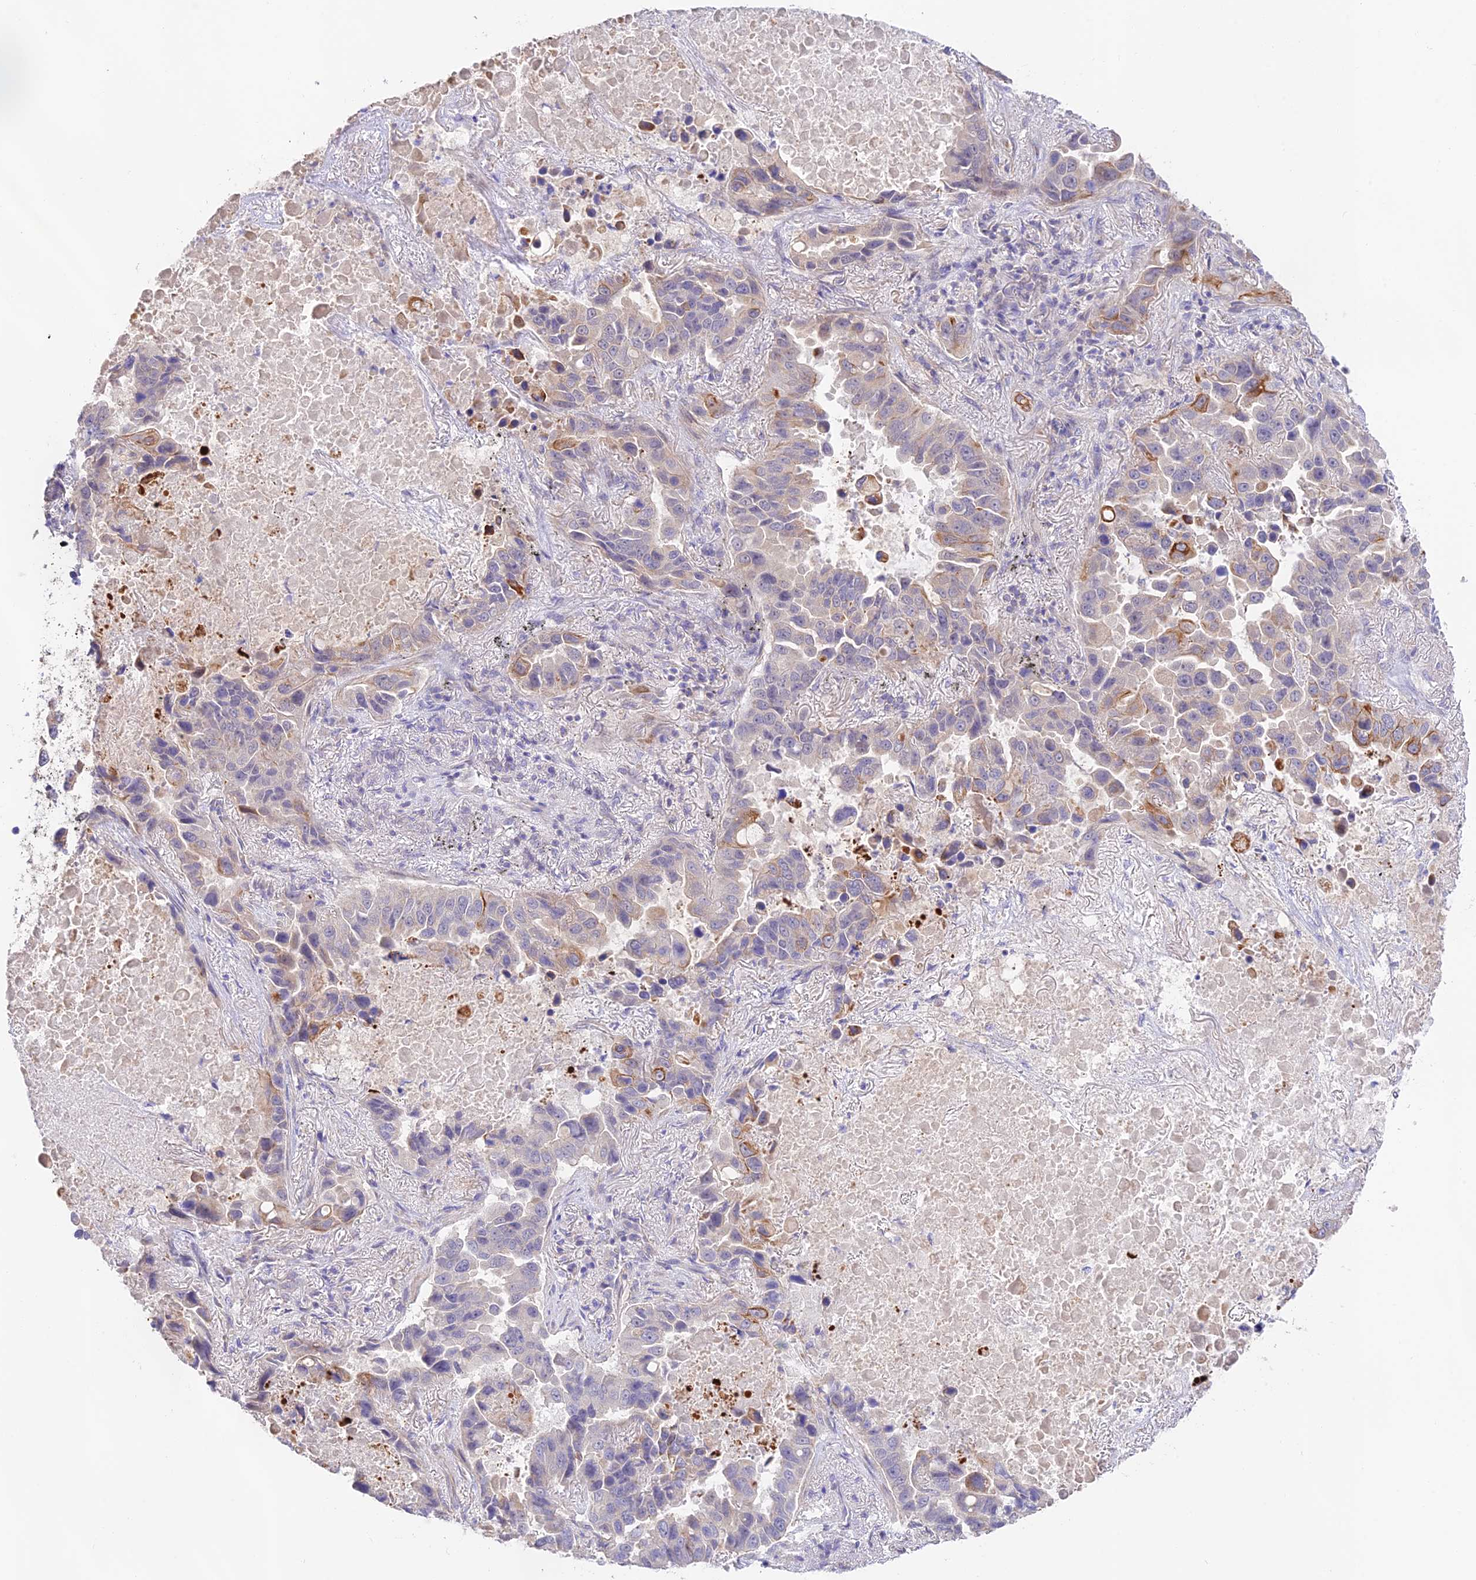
{"staining": {"intensity": "moderate", "quantity": "<25%", "location": "cytoplasmic/membranous"}, "tissue": "lung cancer", "cell_type": "Tumor cells", "image_type": "cancer", "snomed": [{"axis": "morphology", "description": "Adenocarcinoma, NOS"}, {"axis": "topography", "description": "Lung"}], "caption": "About <25% of tumor cells in human lung cancer show moderate cytoplasmic/membranous protein positivity as visualized by brown immunohistochemical staining.", "gene": "CAMSAP3", "patient": {"sex": "male", "age": 64}}